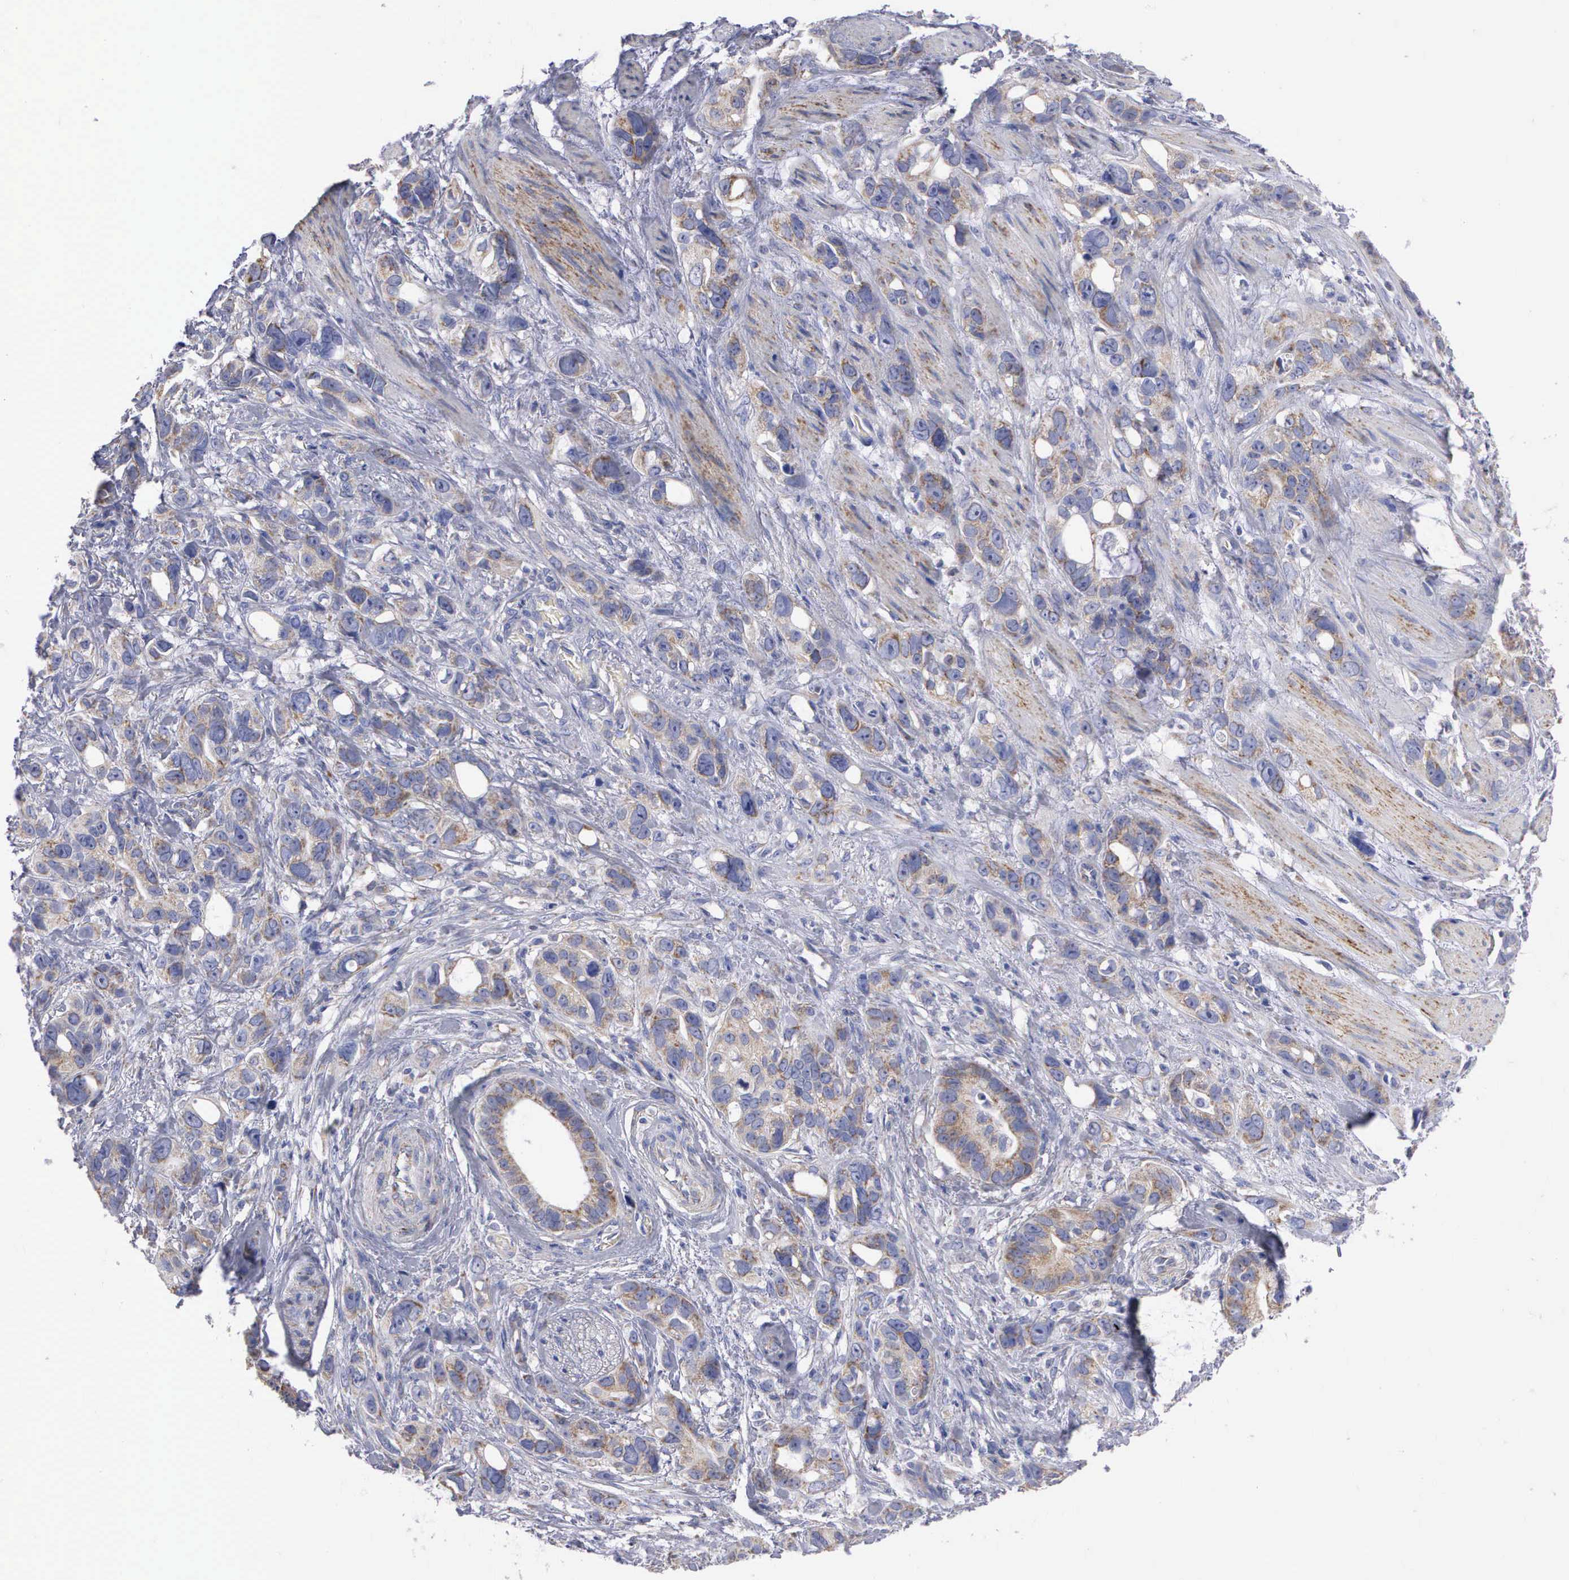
{"staining": {"intensity": "weak", "quantity": "25%-75%", "location": "cytoplasmic/membranous"}, "tissue": "stomach cancer", "cell_type": "Tumor cells", "image_type": "cancer", "snomed": [{"axis": "morphology", "description": "Adenocarcinoma, NOS"}, {"axis": "topography", "description": "Stomach, upper"}], "caption": "This histopathology image reveals stomach cancer (adenocarcinoma) stained with IHC to label a protein in brown. The cytoplasmic/membranous of tumor cells show weak positivity for the protein. Nuclei are counter-stained blue.", "gene": "APOOL", "patient": {"sex": "male", "age": 47}}